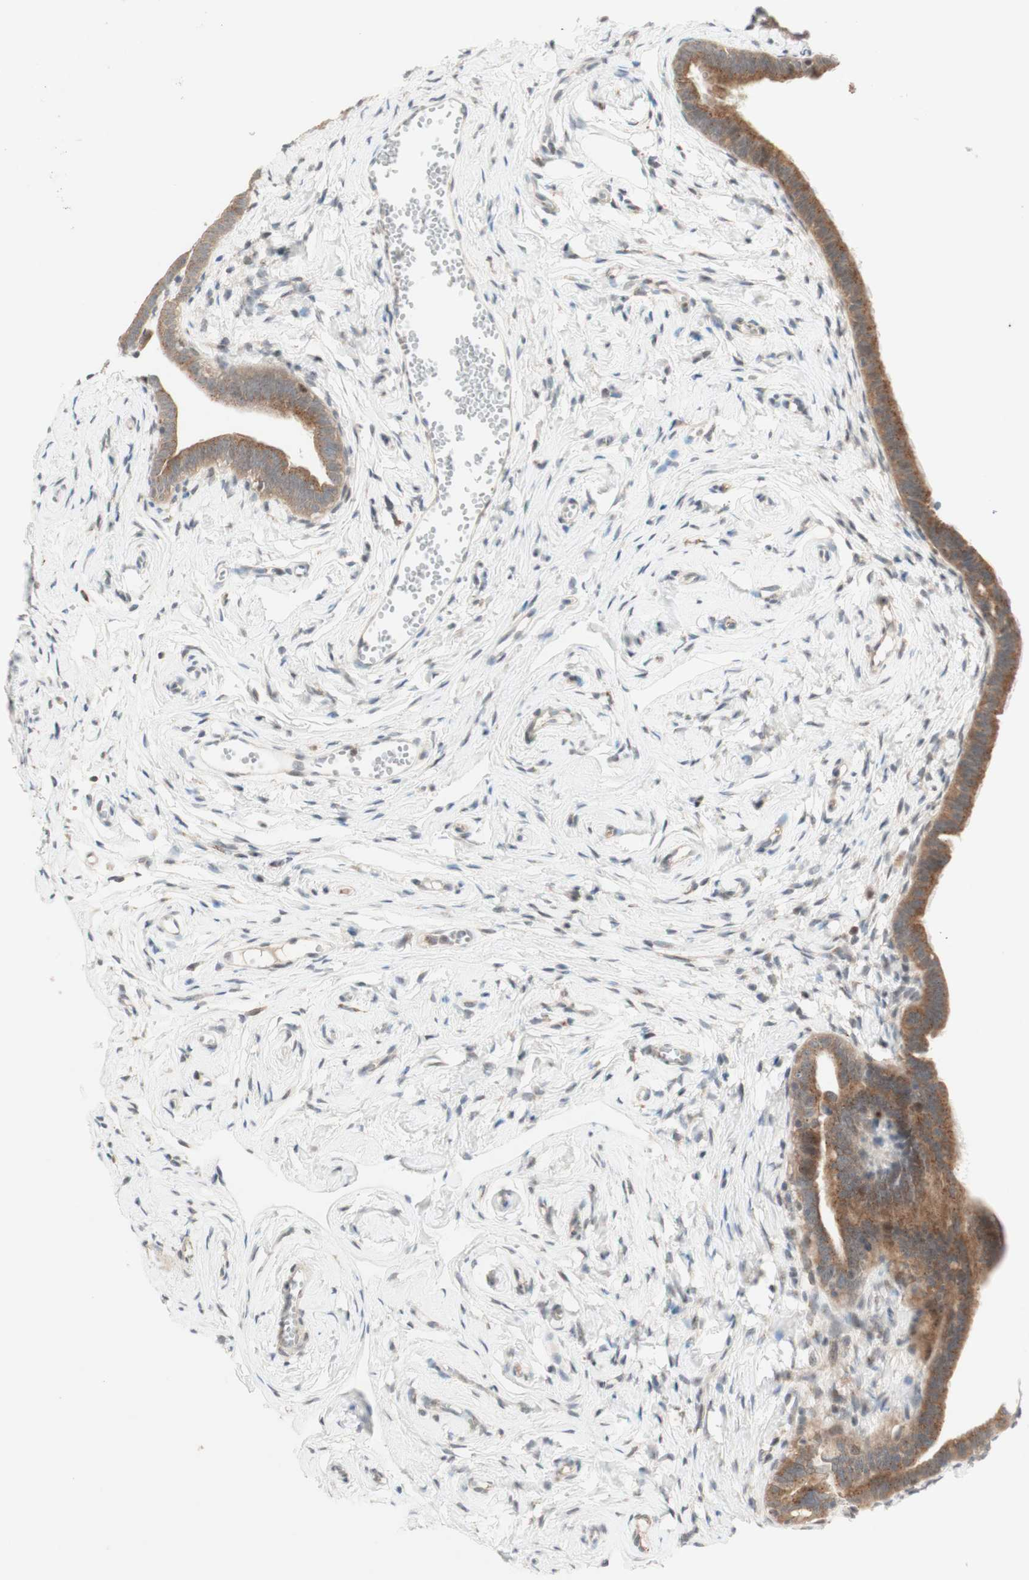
{"staining": {"intensity": "moderate", "quantity": ">75%", "location": "cytoplasmic/membranous"}, "tissue": "fallopian tube", "cell_type": "Glandular cells", "image_type": "normal", "snomed": [{"axis": "morphology", "description": "Normal tissue, NOS"}, {"axis": "topography", "description": "Fallopian tube"}], "caption": "Fallopian tube stained with DAB IHC shows medium levels of moderate cytoplasmic/membranous expression in approximately >75% of glandular cells.", "gene": "CYLD", "patient": {"sex": "female", "age": 71}}